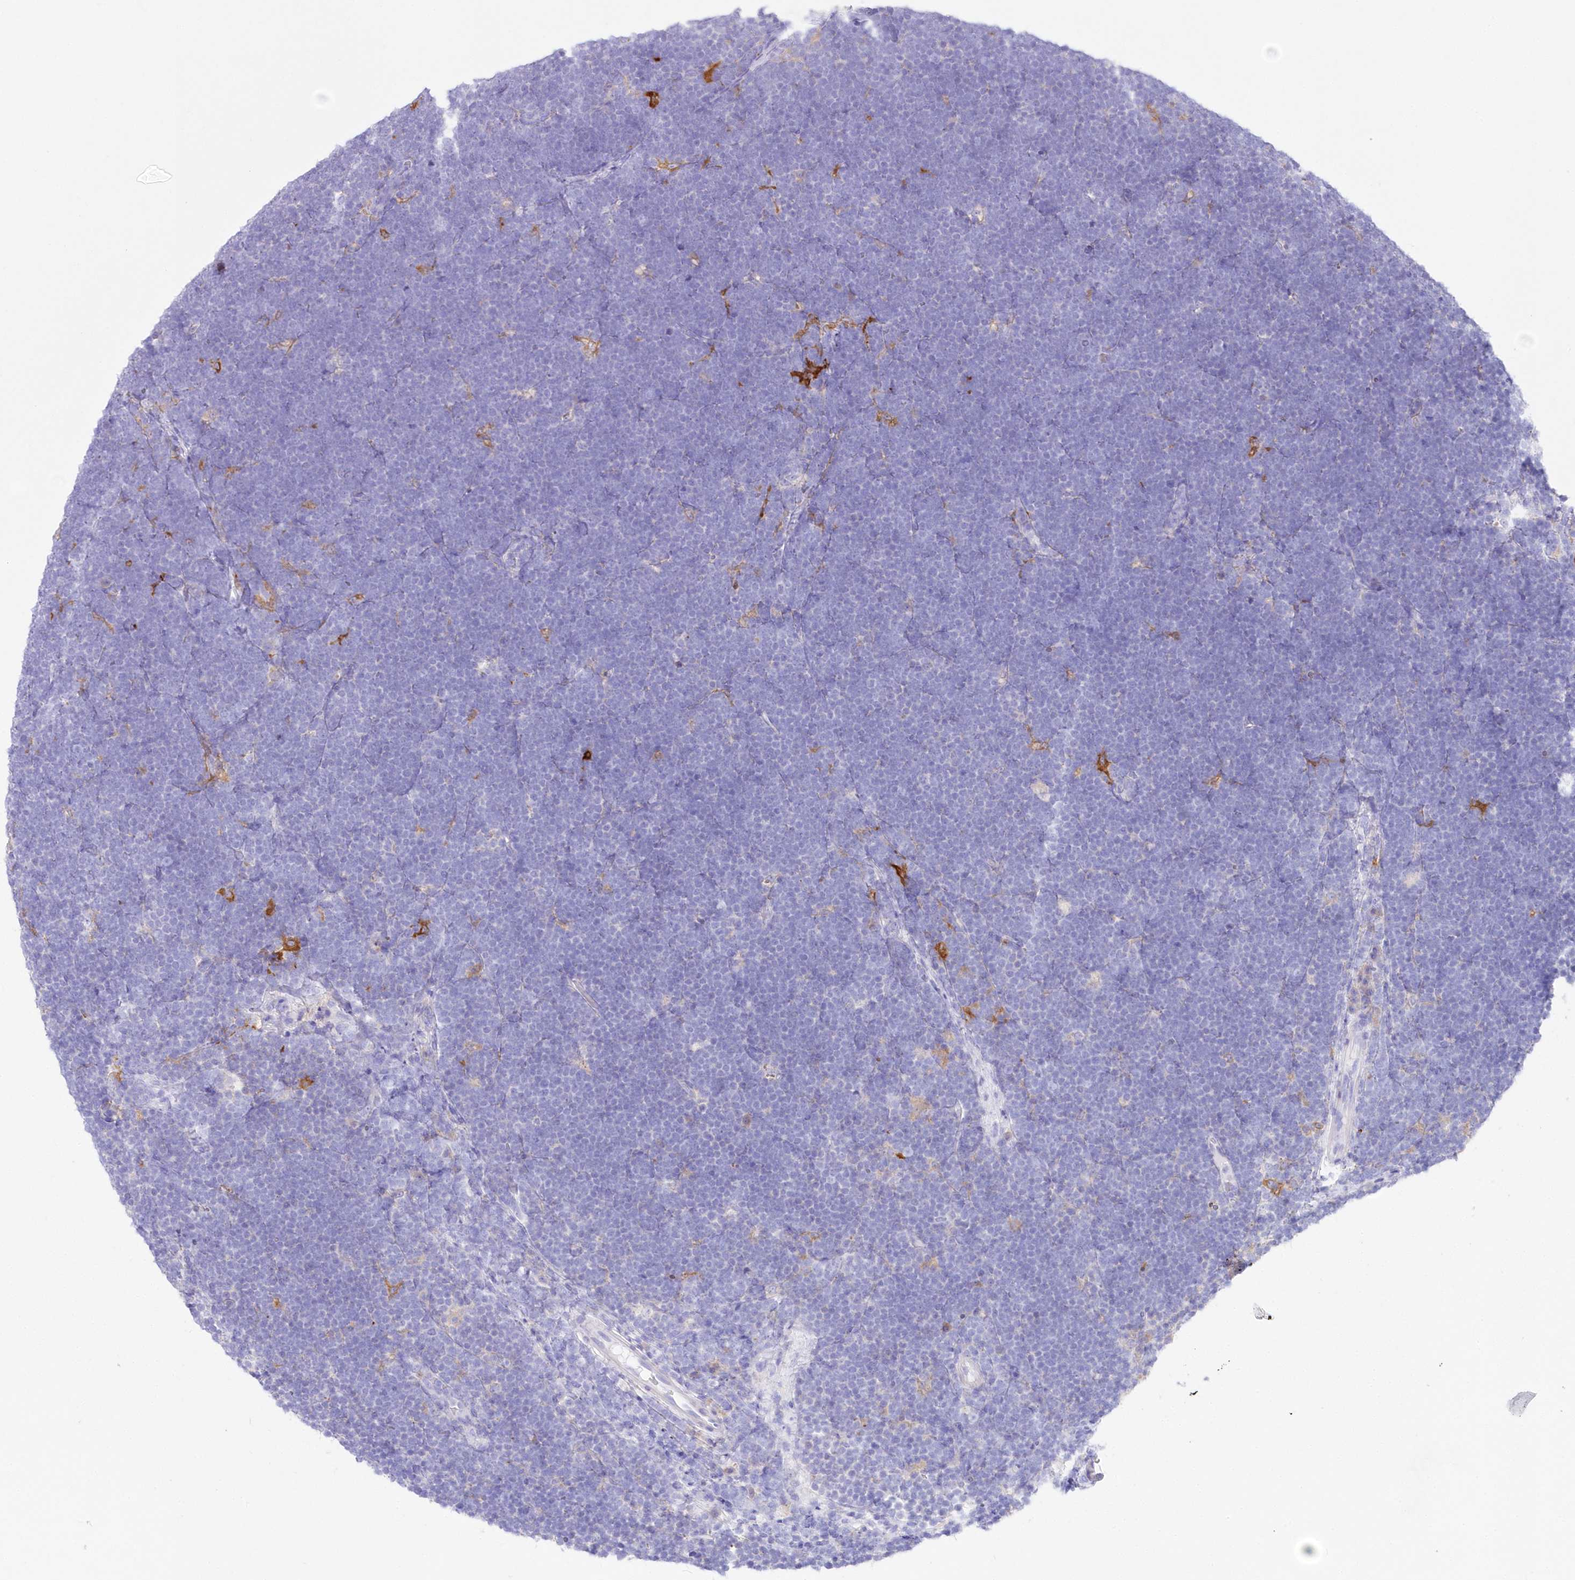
{"staining": {"intensity": "negative", "quantity": "none", "location": "none"}, "tissue": "lymphoma", "cell_type": "Tumor cells", "image_type": "cancer", "snomed": [{"axis": "morphology", "description": "Malignant lymphoma, non-Hodgkin's type, High grade"}, {"axis": "topography", "description": "Lymph node"}], "caption": "There is no significant expression in tumor cells of lymphoma.", "gene": "DNAJC19", "patient": {"sex": "male", "age": 13}}